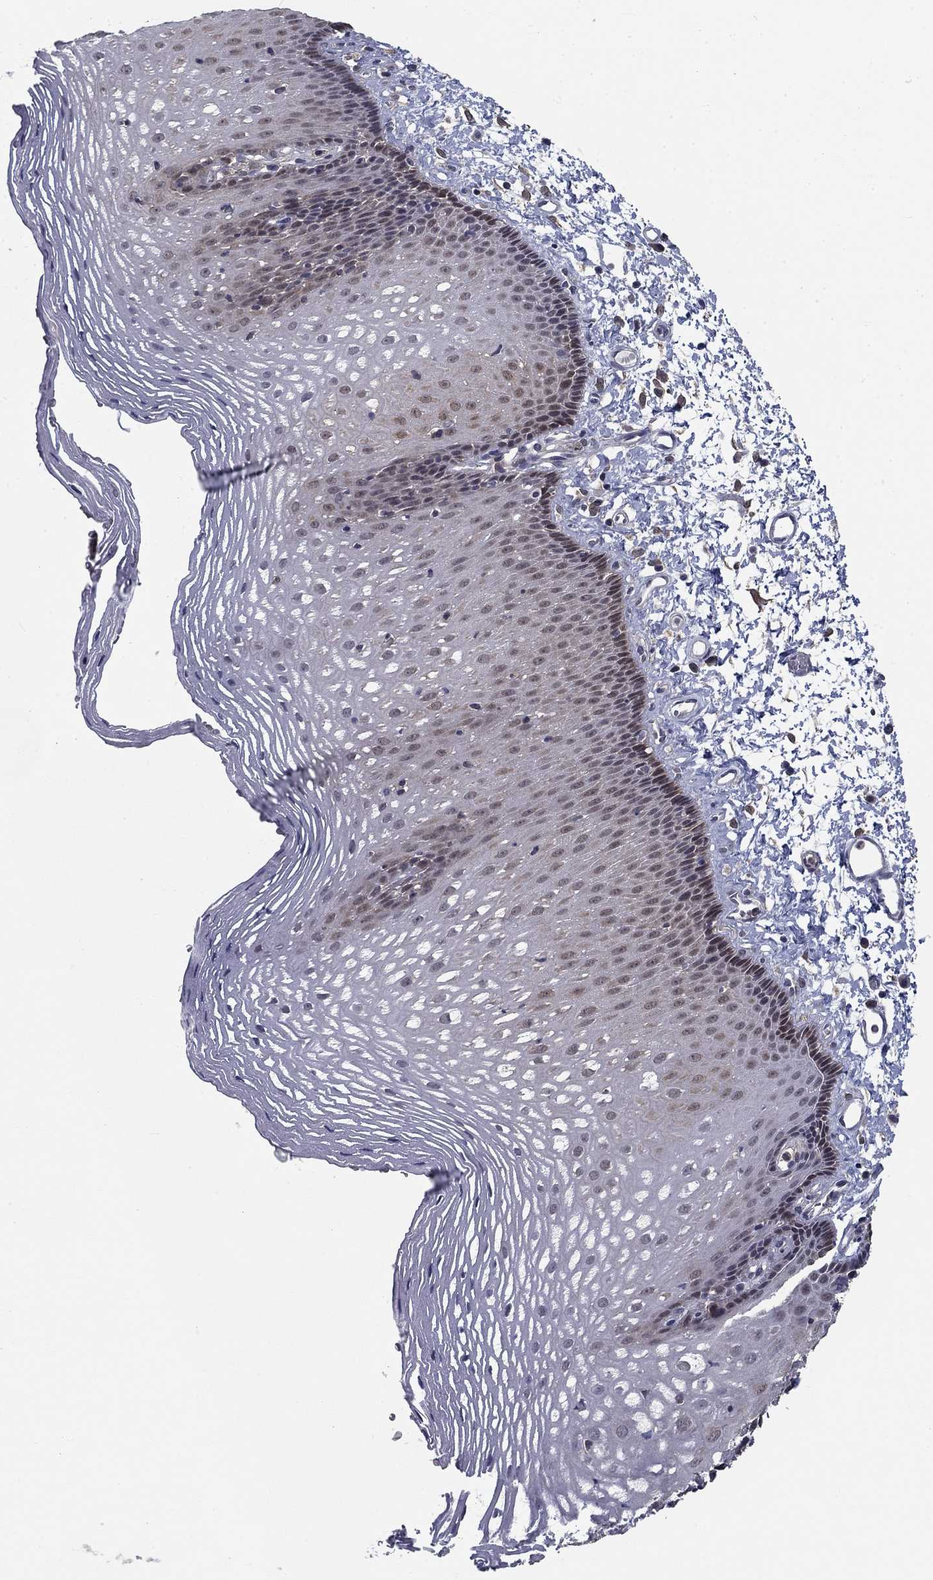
{"staining": {"intensity": "negative", "quantity": "none", "location": "none"}, "tissue": "esophagus", "cell_type": "Squamous epithelial cells", "image_type": "normal", "snomed": [{"axis": "morphology", "description": "Normal tissue, NOS"}, {"axis": "topography", "description": "Esophagus"}], "caption": "Immunohistochemical staining of unremarkable esophagus displays no significant expression in squamous epithelial cells.", "gene": "NIT2", "patient": {"sex": "male", "age": 76}}